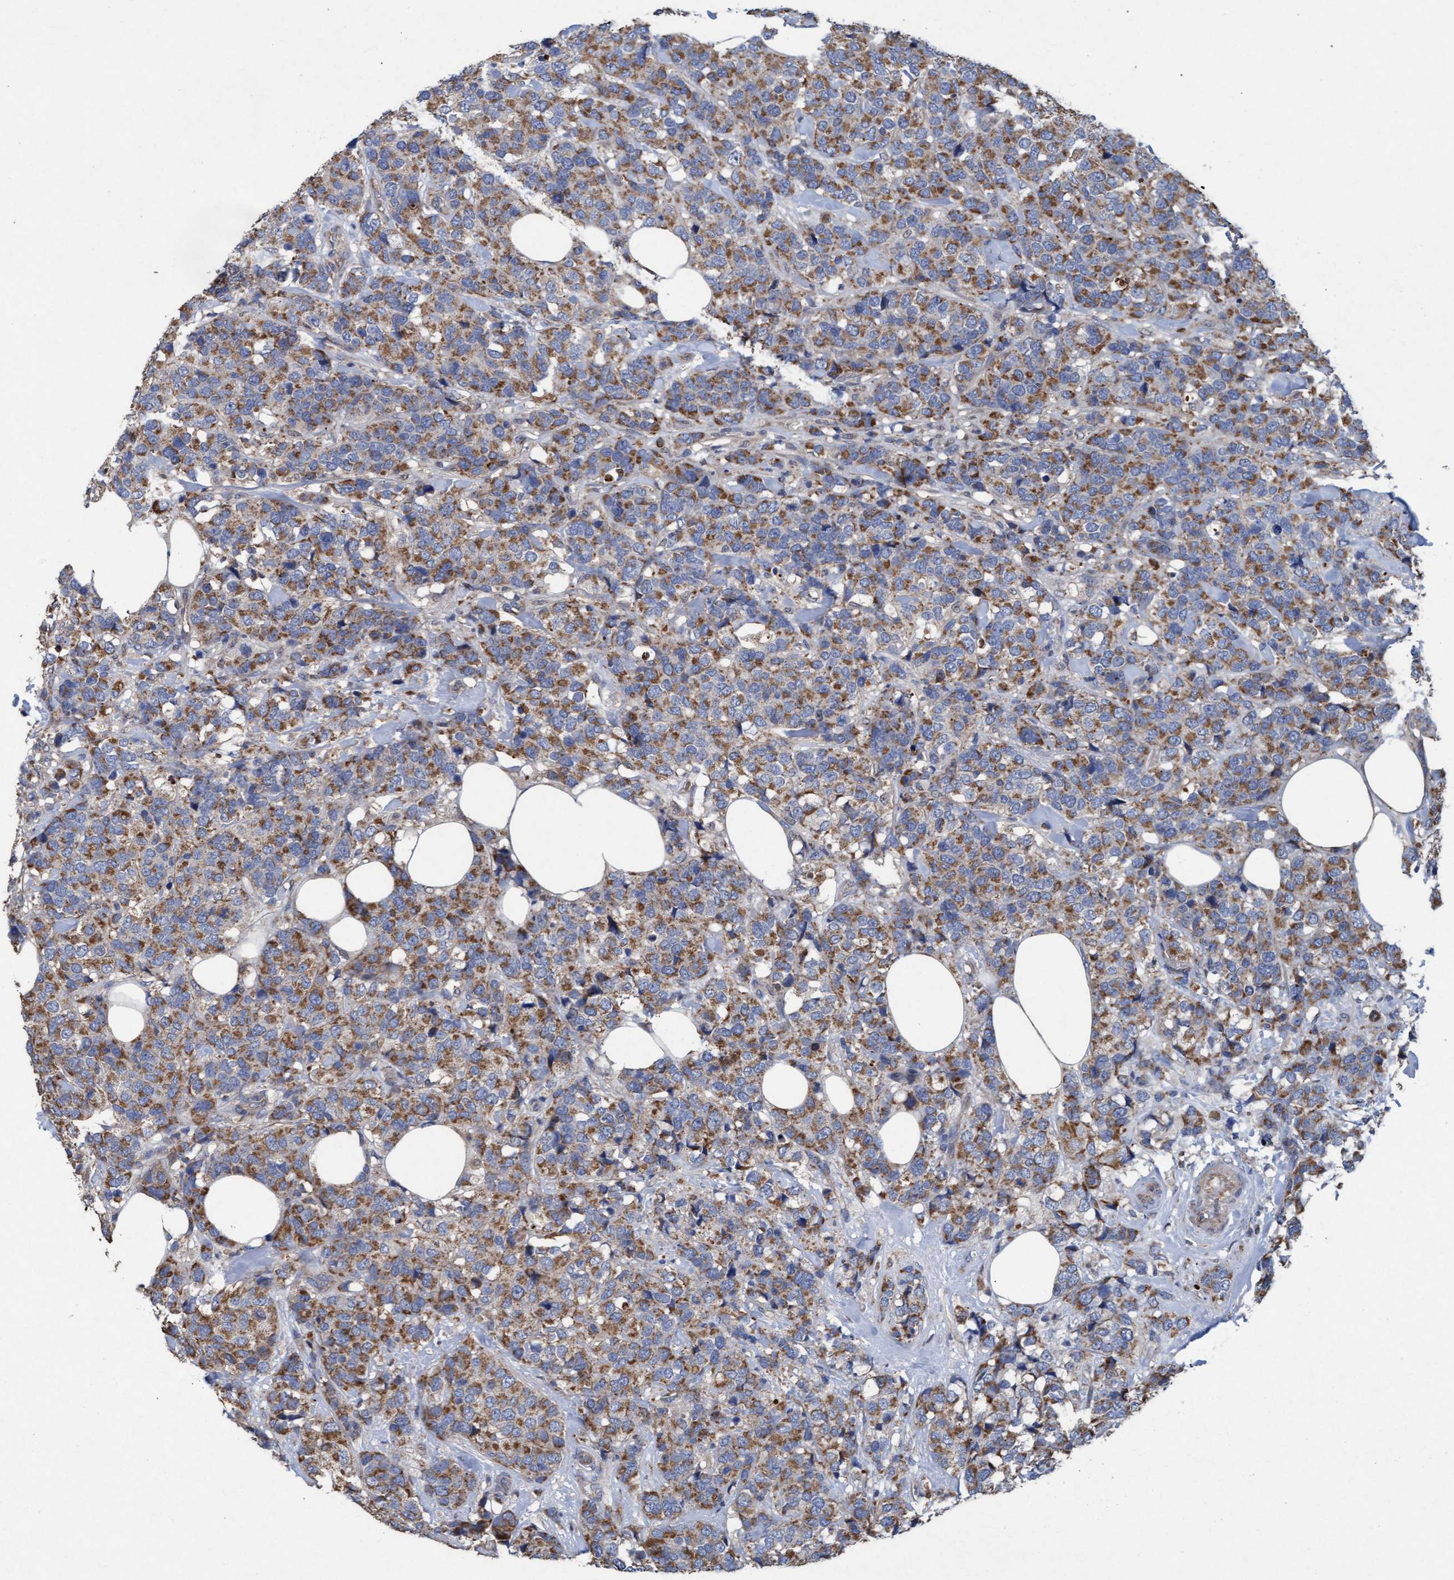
{"staining": {"intensity": "moderate", "quantity": ">75%", "location": "cytoplasmic/membranous"}, "tissue": "breast cancer", "cell_type": "Tumor cells", "image_type": "cancer", "snomed": [{"axis": "morphology", "description": "Lobular carcinoma"}, {"axis": "topography", "description": "Breast"}], "caption": "Breast lobular carcinoma stained with a brown dye displays moderate cytoplasmic/membranous positive expression in about >75% of tumor cells.", "gene": "MRPL38", "patient": {"sex": "female", "age": 59}}